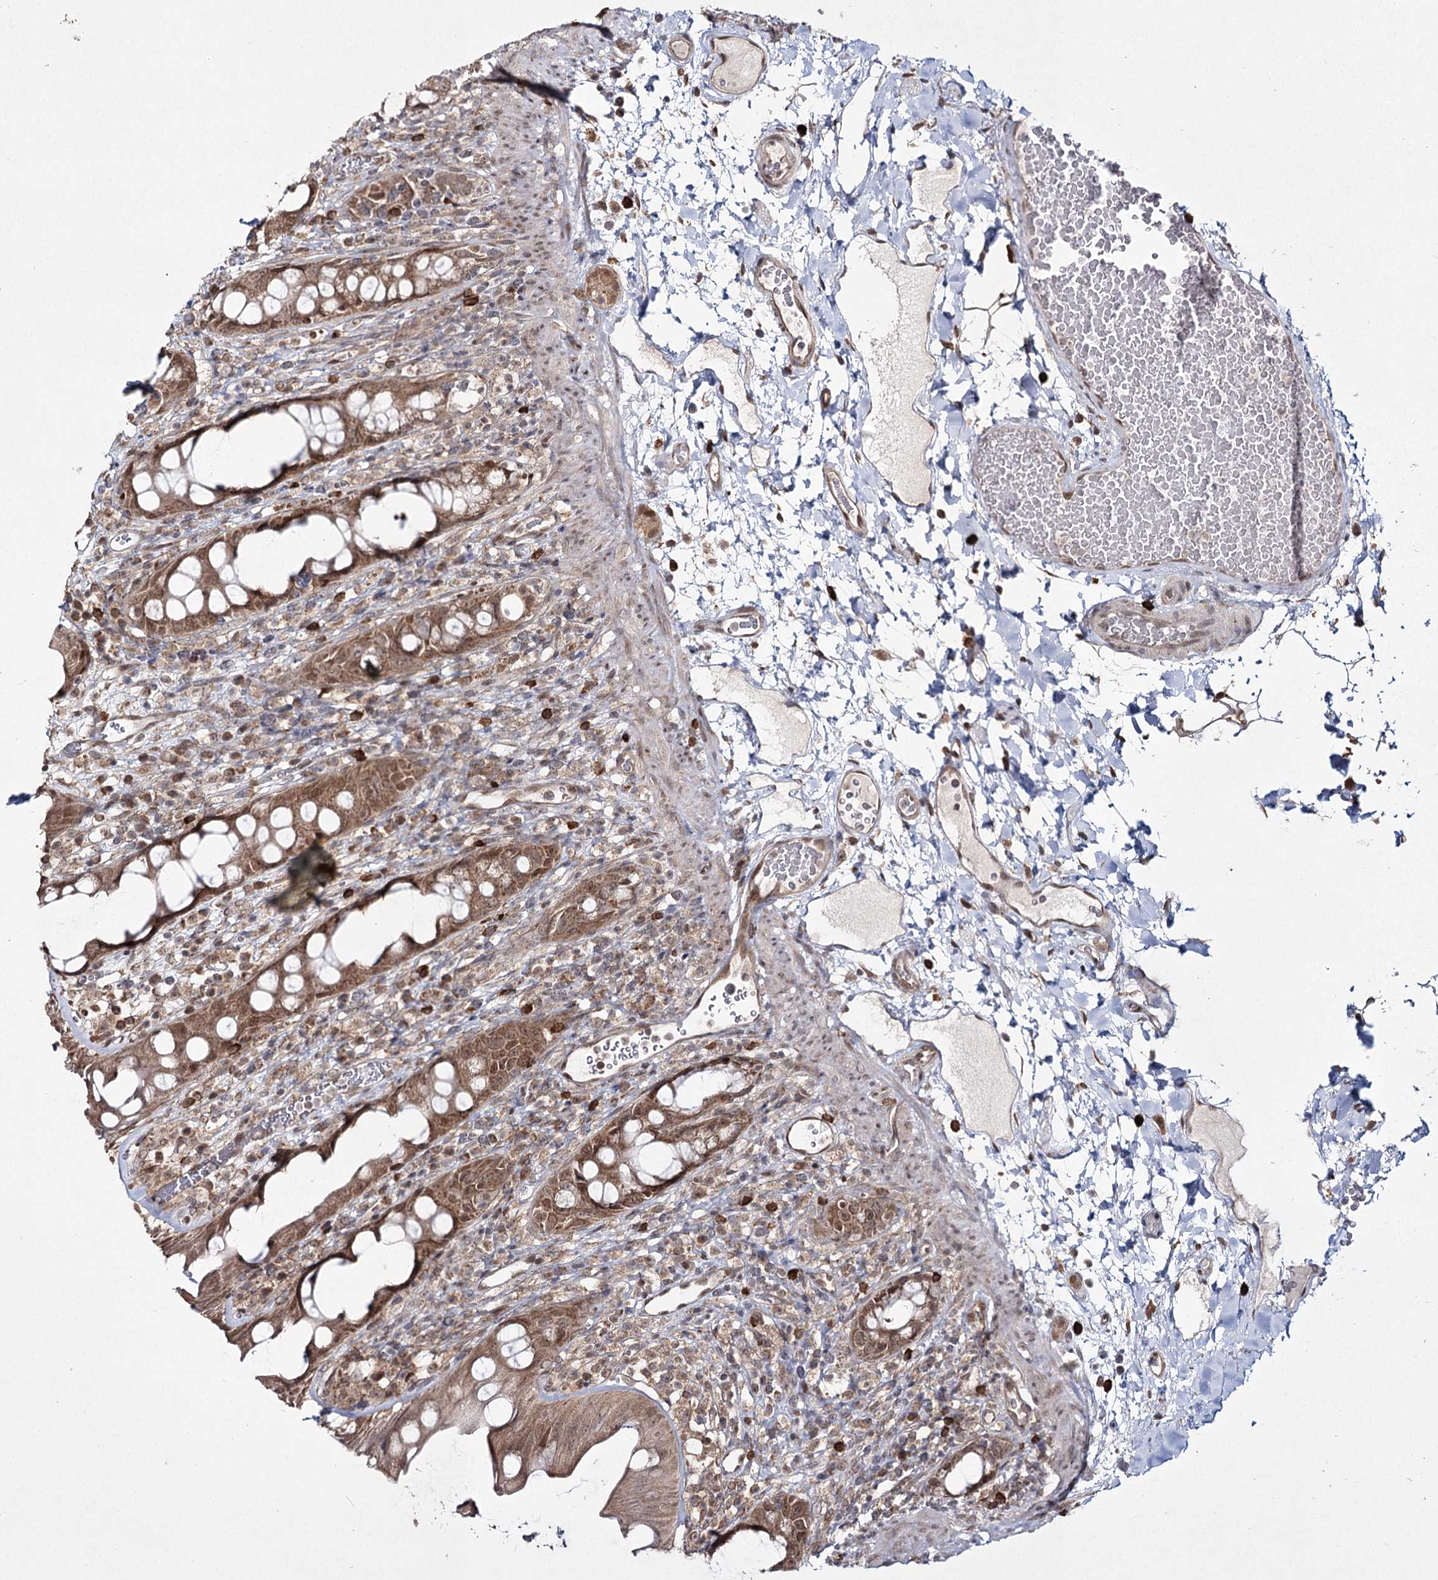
{"staining": {"intensity": "moderate", "quantity": ">75%", "location": "cytoplasmic/membranous,nuclear"}, "tissue": "rectum", "cell_type": "Glandular cells", "image_type": "normal", "snomed": [{"axis": "morphology", "description": "Normal tissue, NOS"}, {"axis": "topography", "description": "Rectum"}], "caption": "Rectum stained with DAB (3,3'-diaminobenzidine) IHC demonstrates medium levels of moderate cytoplasmic/membranous,nuclear positivity in about >75% of glandular cells.", "gene": "TRNT1", "patient": {"sex": "female", "age": 57}}